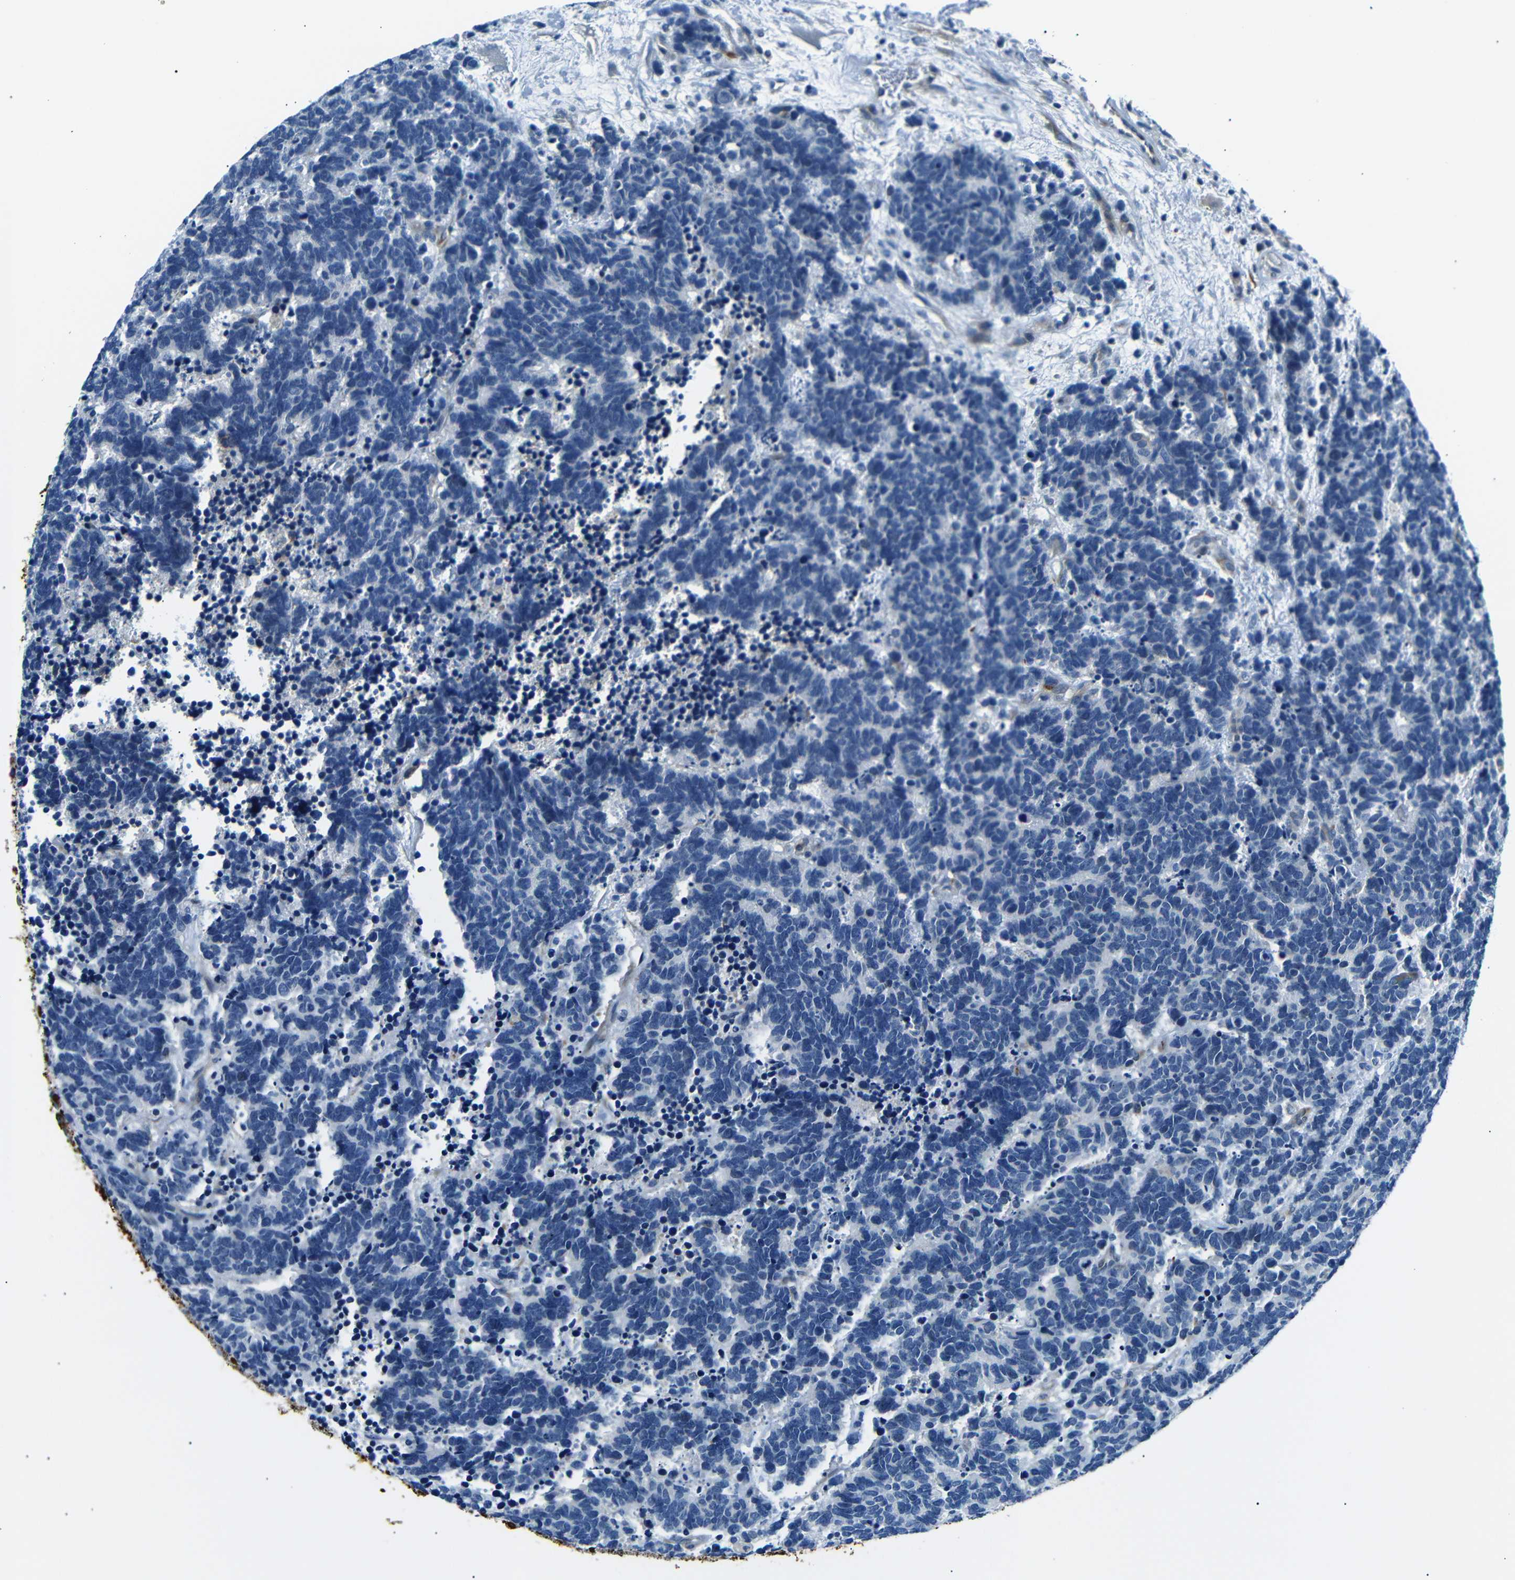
{"staining": {"intensity": "negative", "quantity": "none", "location": "none"}, "tissue": "carcinoid", "cell_type": "Tumor cells", "image_type": "cancer", "snomed": [{"axis": "morphology", "description": "Carcinoma, NOS"}, {"axis": "morphology", "description": "Carcinoid, malignant, NOS"}, {"axis": "topography", "description": "Urinary bladder"}], "caption": "This is an immunohistochemistry (IHC) histopathology image of human carcinoid (malignant). There is no positivity in tumor cells.", "gene": "TAFA1", "patient": {"sex": "male", "age": 57}}